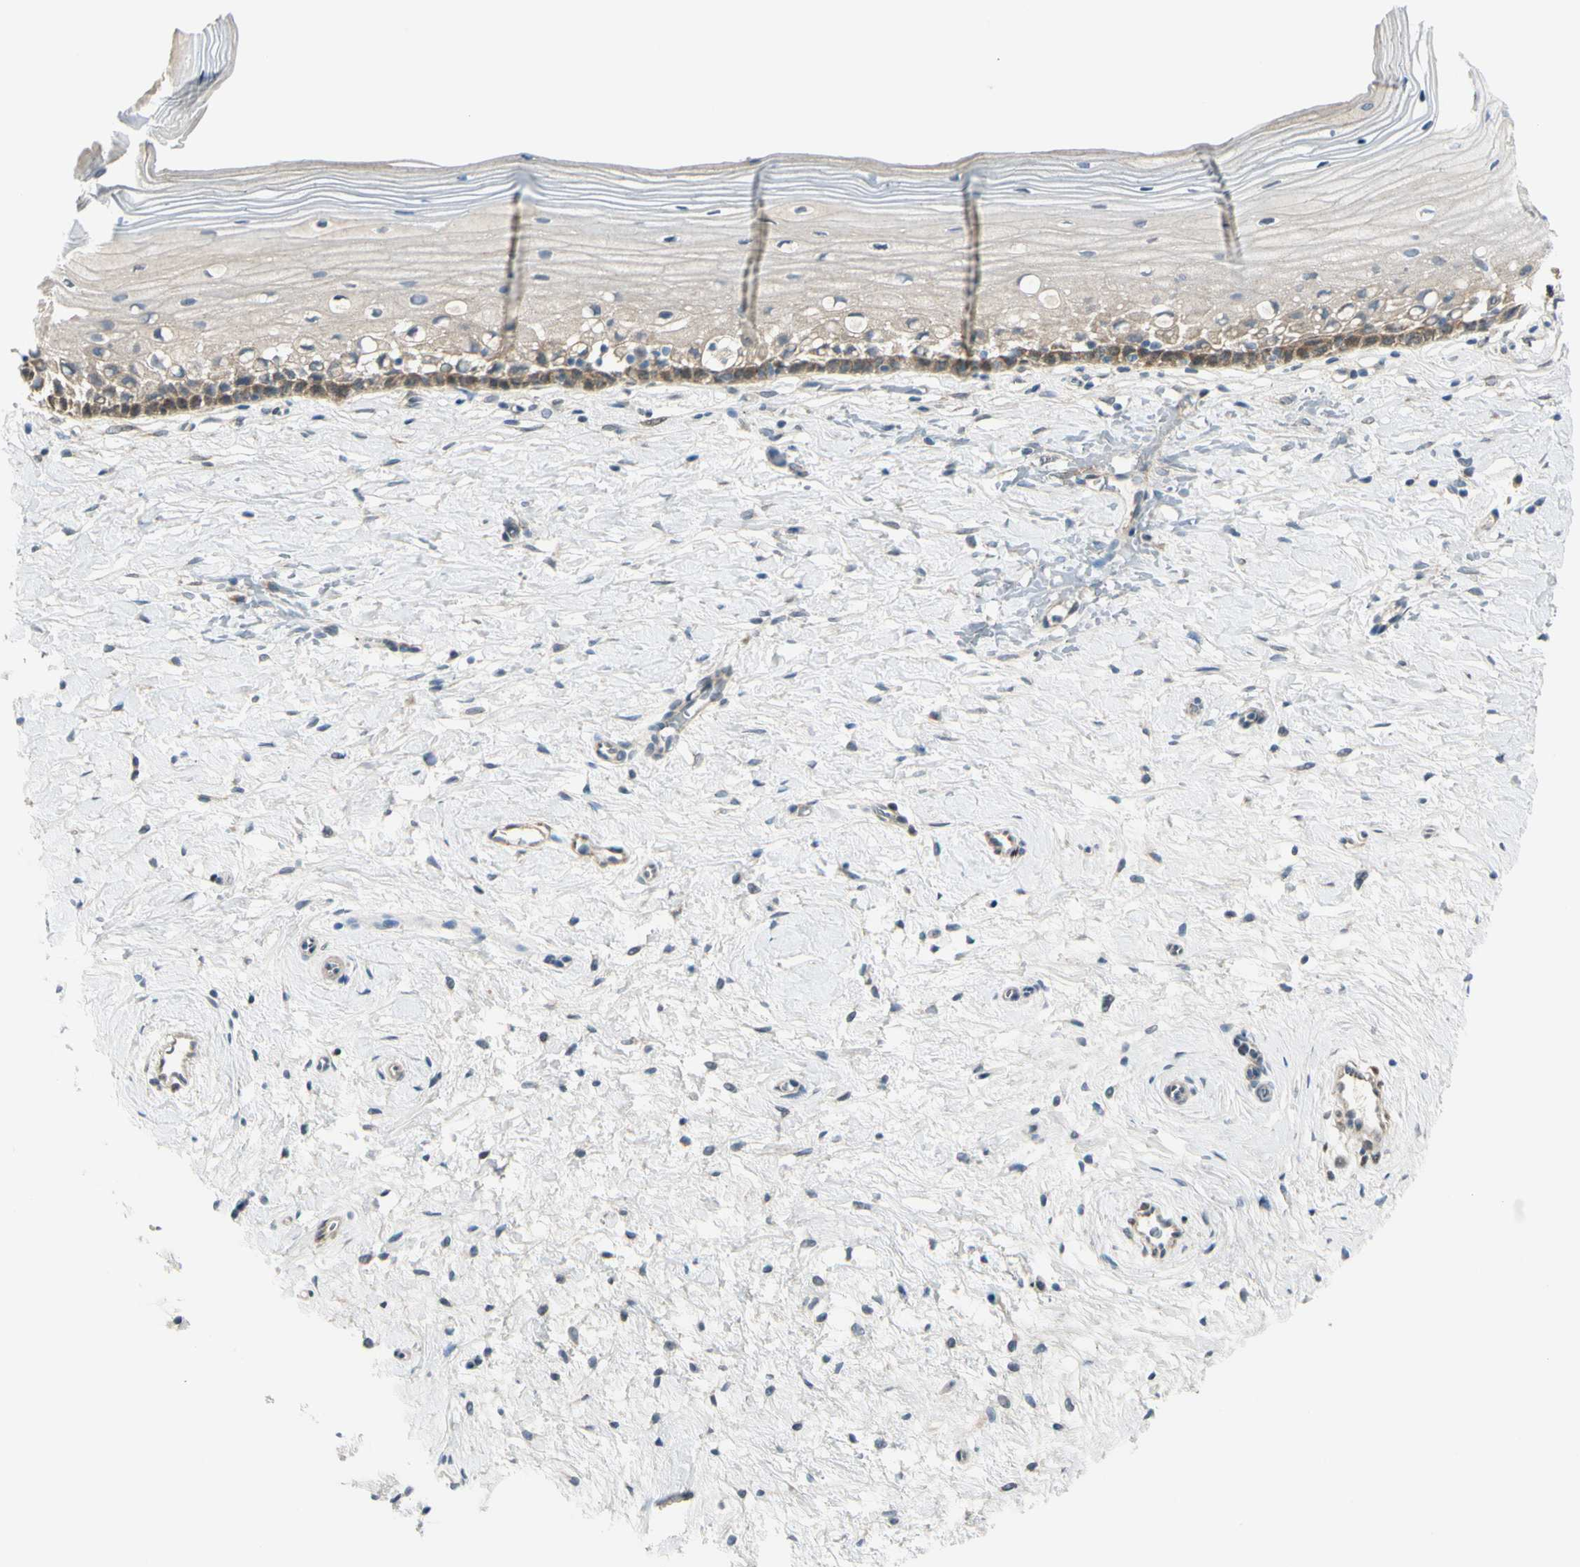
{"staining": {"intensity": "strong", "quantity": ">75%", "location": "cytoplasmic/membranous"}, "tissue": "cervix", "cell_type": "Glandular cells", "image_type": "normal", "snomed": [{"axis": "morphology", "description": "Normal tissue, NOS"}, {"axis": "topography", "description": "Cervix"}], "caption": "A brown stain shows strong cytoplasmic/membranous expression of a protein in glandular cells of benign cervix.", "gene": "FHL2", "patient": {"sex": "female", "age": 39}}